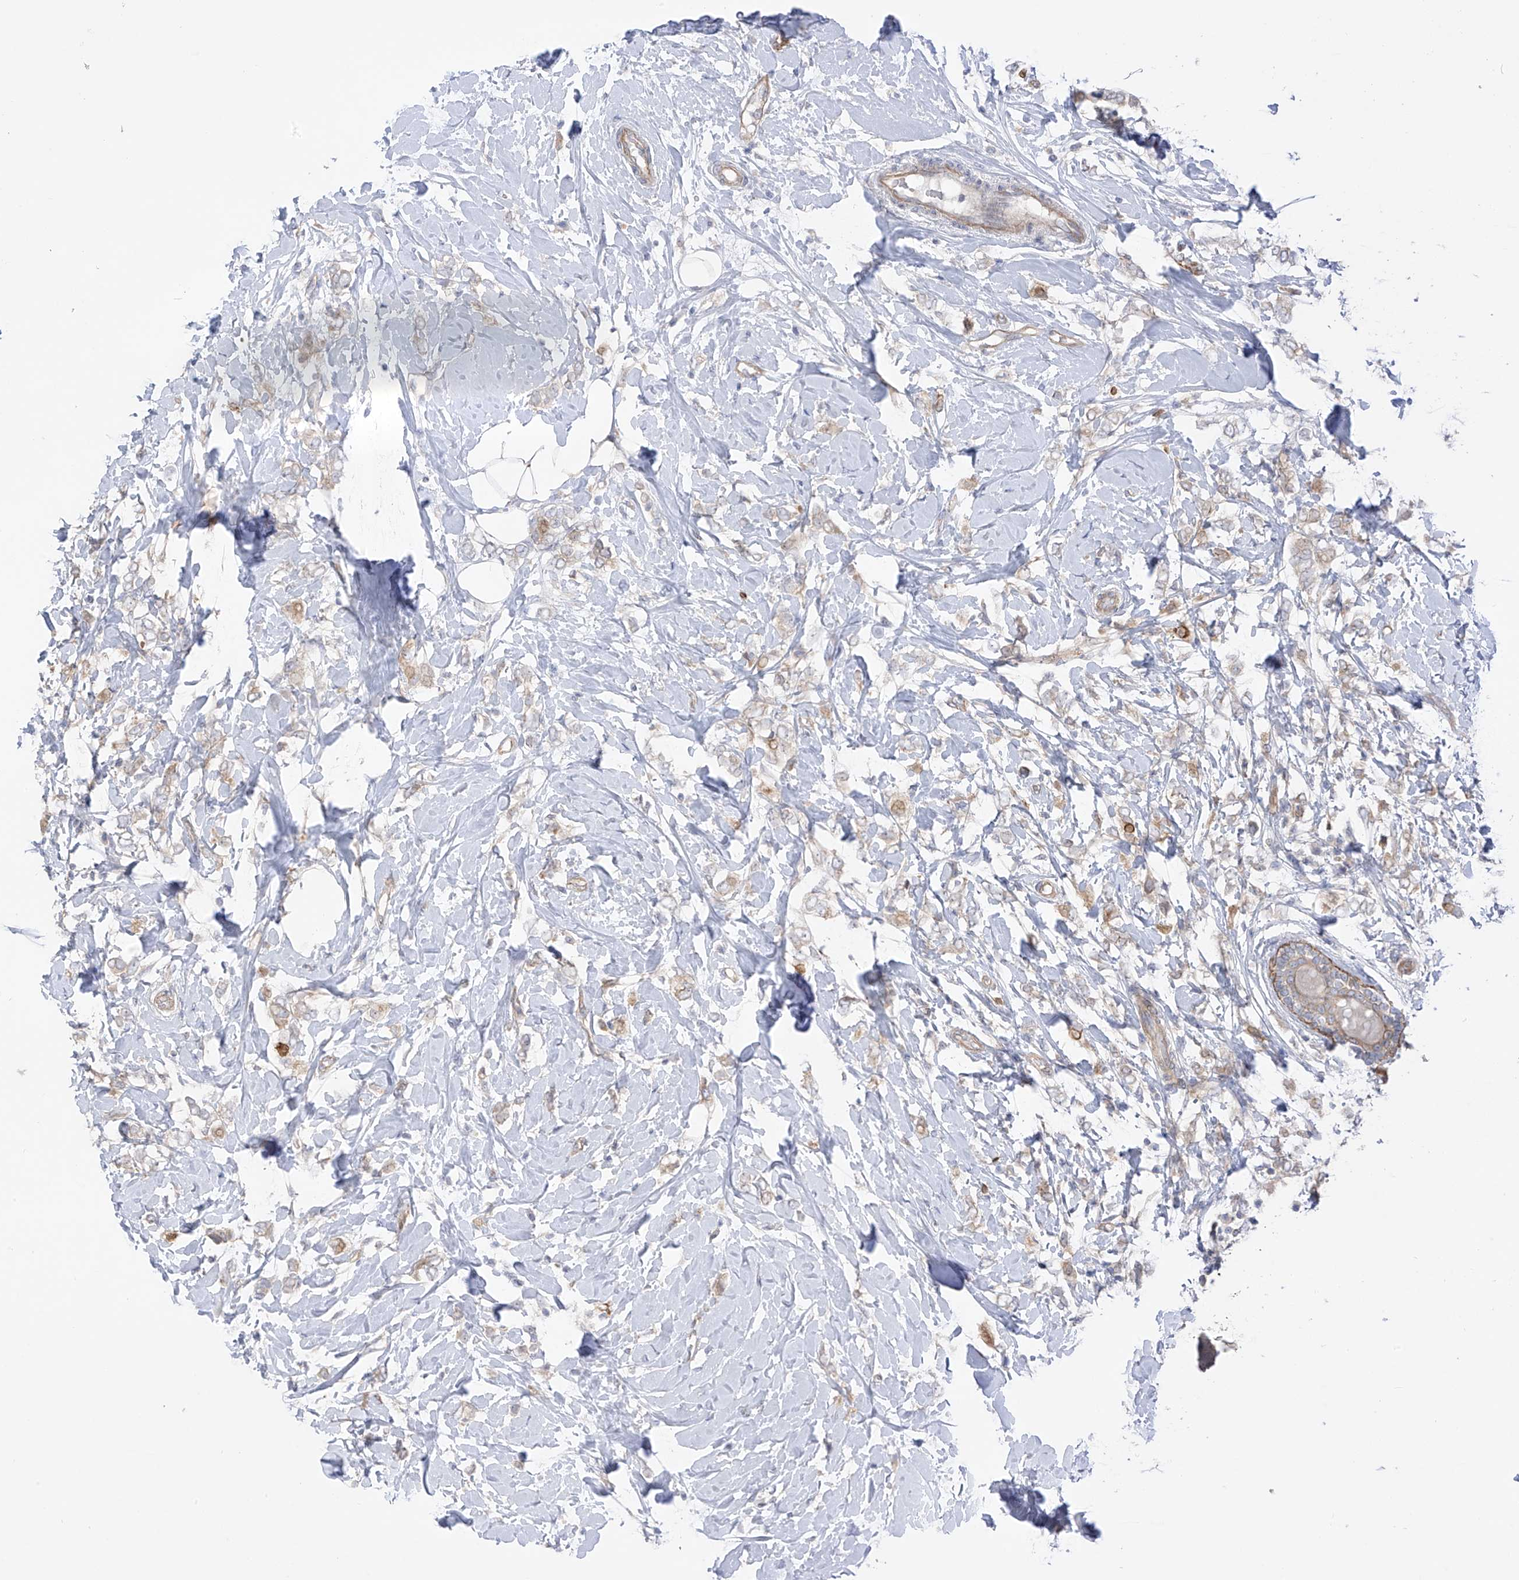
{"staining": {"intensity": "weak", "quantity": ">75%", "location": "cytoplasmic/membranous"}, "tissue": "breast cancer", "cell_type": "Tumor cells", "image_type": "cancer", "snomed": [{"axis": "morphology", "description": "Normal tissue, NOS"}, {"axis": "morphology", "description": "Lobular carcinoma"}, {"axis": "topography", "description": "Breast"}], "caption": "Brown immunohistochemical staining in human lobular carcinoma (breast) demonstrates weak cytoplasmic/membranous staining in approximately >75% of tumor cells.", "gene": "EIPR1", "patient": {"sex": "female", "age": 47}}